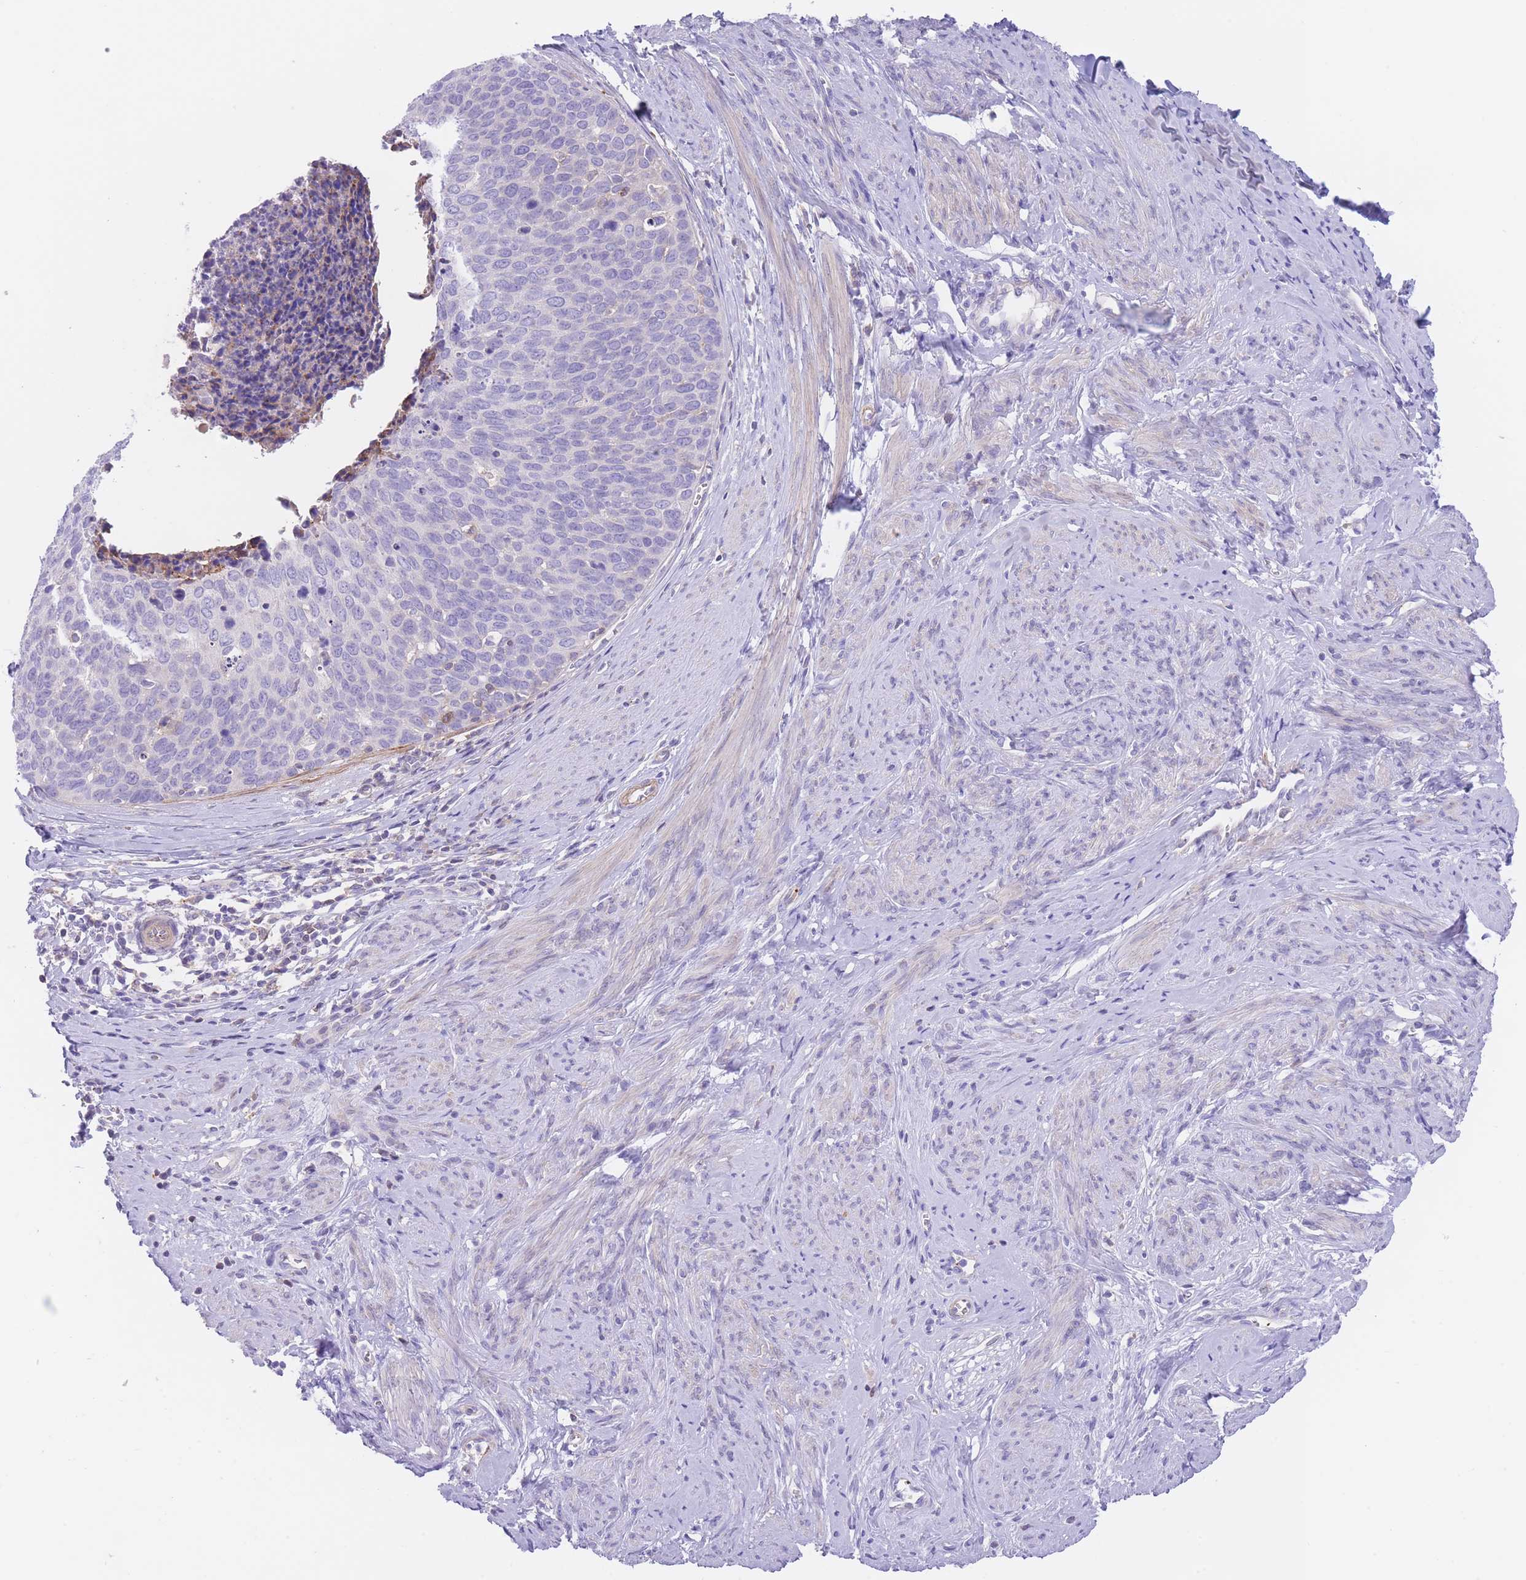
{"staining": {"intensity": "negative", "quantity": "none", "location": "none"}, "tissue": "cervical cancer", "cell_type": "Tumor cells", "image_type": "cancer", "snomed": [{"axis": "morphology", "description": "Squamous cell carcinoma, NOS"}, {"axis": "topography", "description": "Cervix"}], "caption": "The immunohistochemistry (IHC) micrograph has no significant expression in tumor cells of cervical cancer tissue.", "gene": "LDB3", "patient": {"sex": "female", "age": 80}}